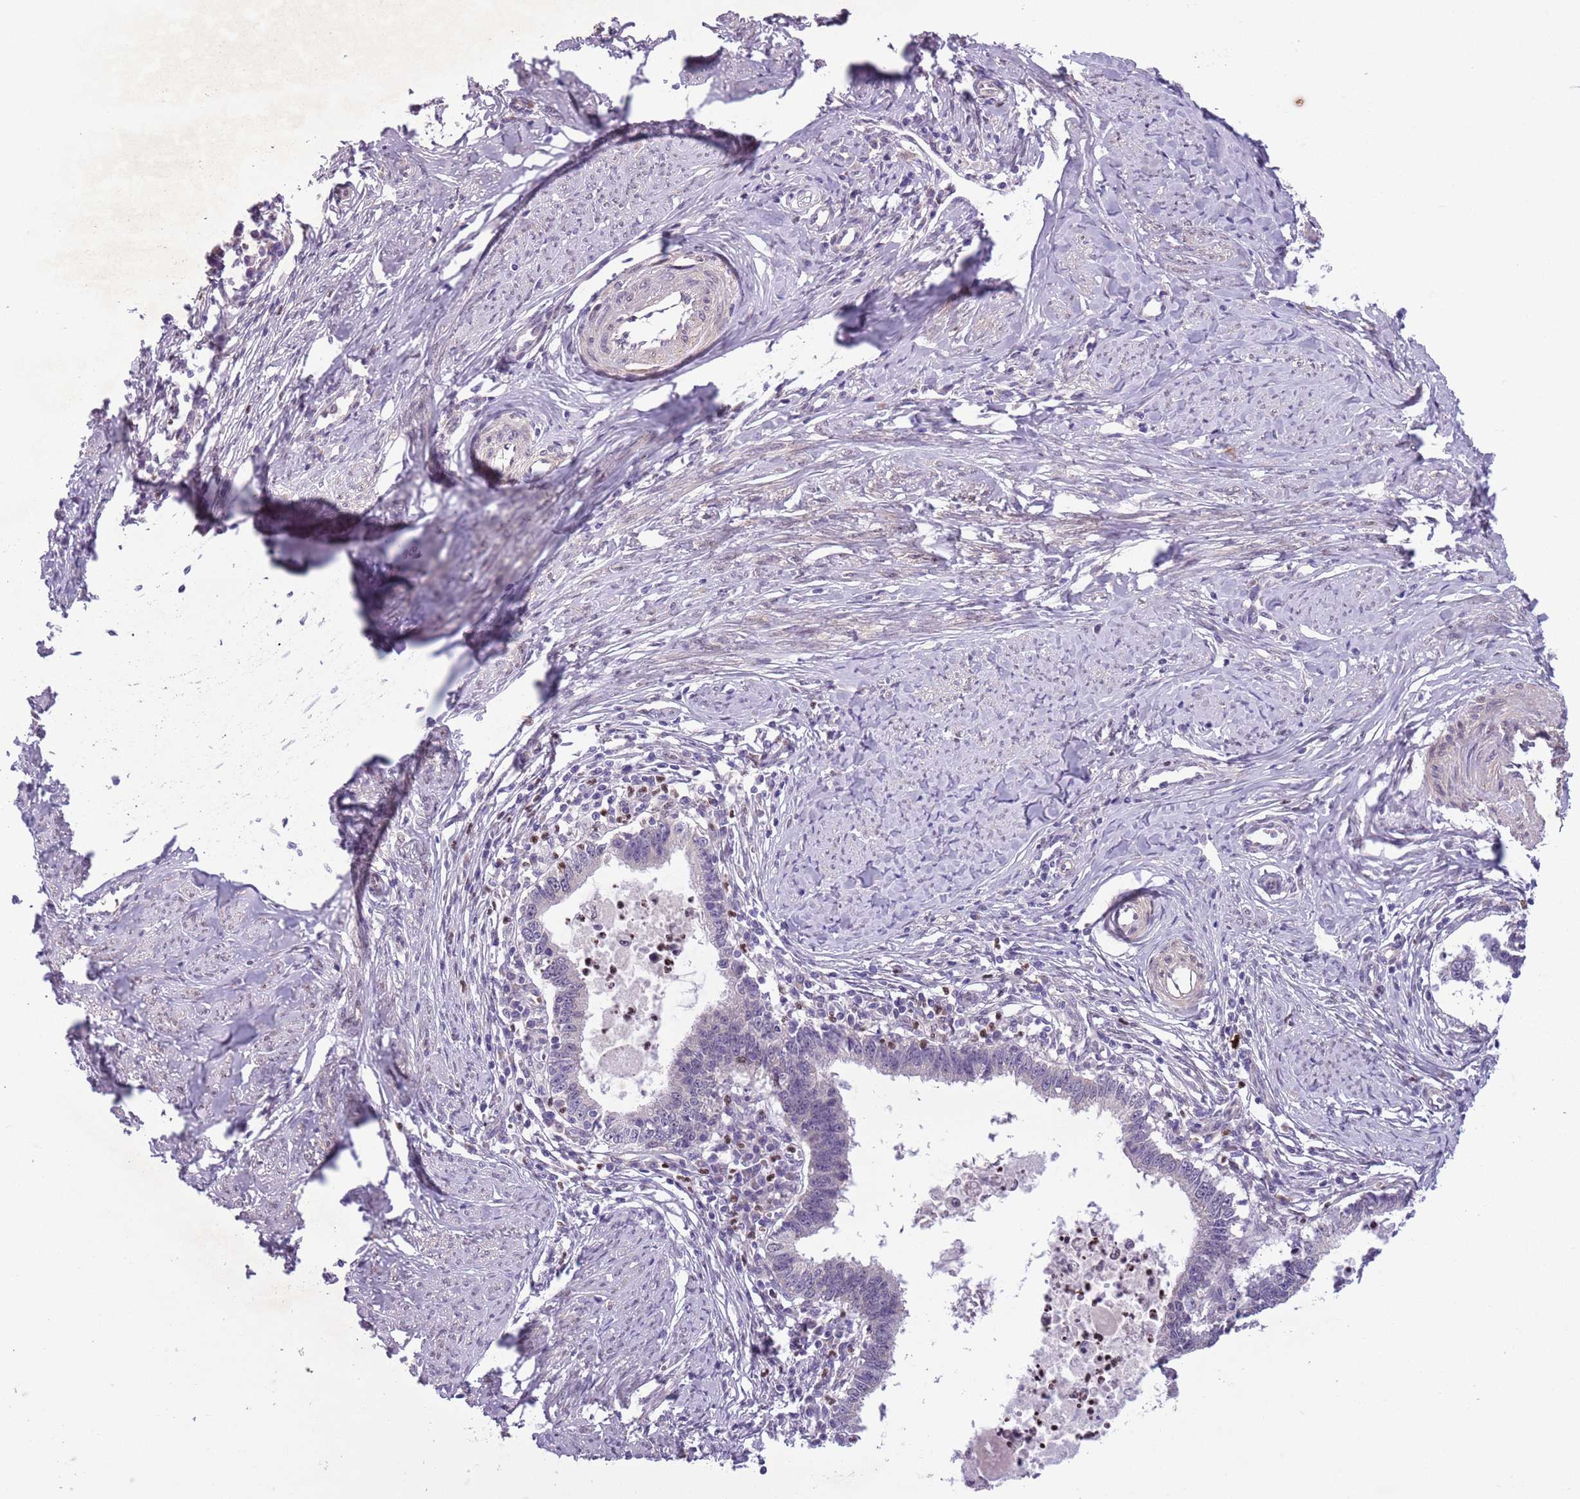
{"staining": {"intensity": "negative", "quantity": "none", "location": "none"}, "tissue": "cervical cancer", "cell_type": "Tumor cells", "image_type": "cancer", "snomed": [{"axis": "morphology", "description": "Adenocarcinoma, NOS"}, {"axis": "topography", "description": "Cervix"}], "caption": "Immunohistochemistry of adenocarcinoma (cervical) shows no positivity in tumor cells.", "gene": "ADCY7", "patient": {"sex": "female", "age": 36}}